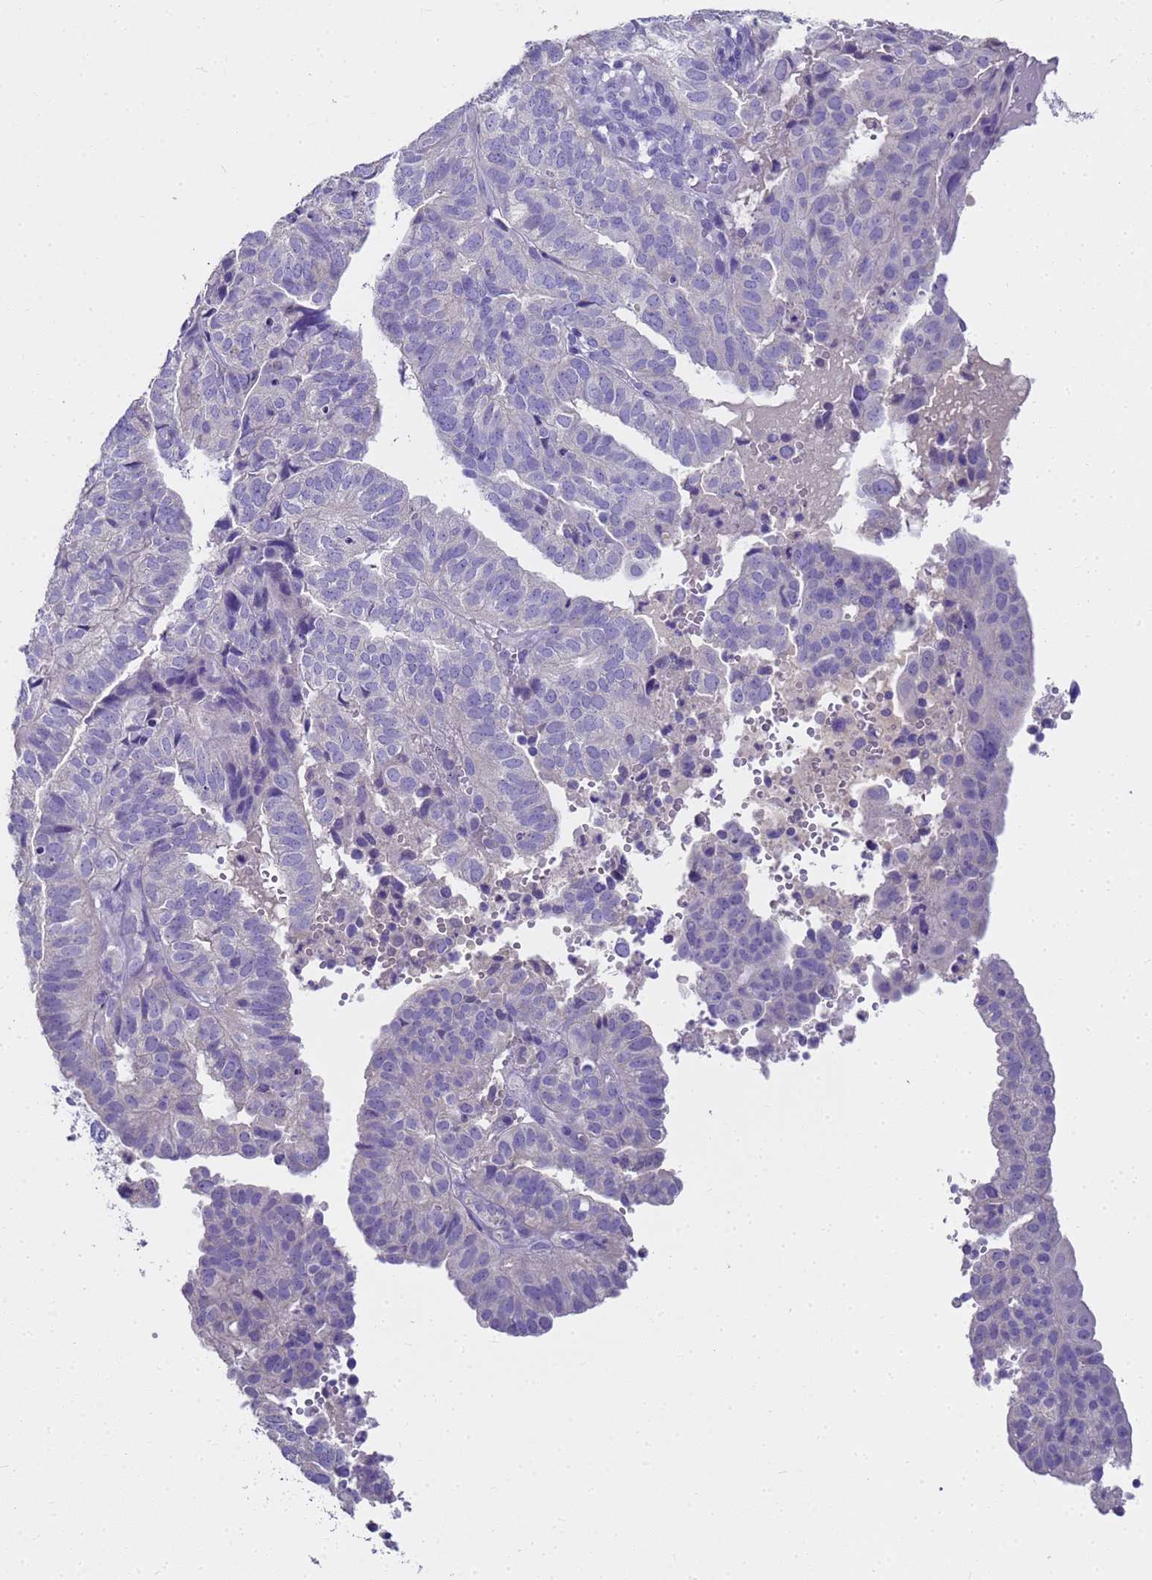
{"staining": {"intensity": "negative", "quantity": "none", "location": "none"}, "tissue": "endometrial cancer", "cell_type": "Tumor cells", "image_type": "cancer", "snomed": [{"axis": "morphology", "description": "Adenocarcinoma, NOS"}, {"axis": "topography", "description": "Uterus"}], "caption": "Tumor cells show no significant positivity in endometrial cancer (adenocarcinoma). Nuclei are stained in blue.", "gene": "MS4A13", "patient": {"sex": "female", "age": 77}}